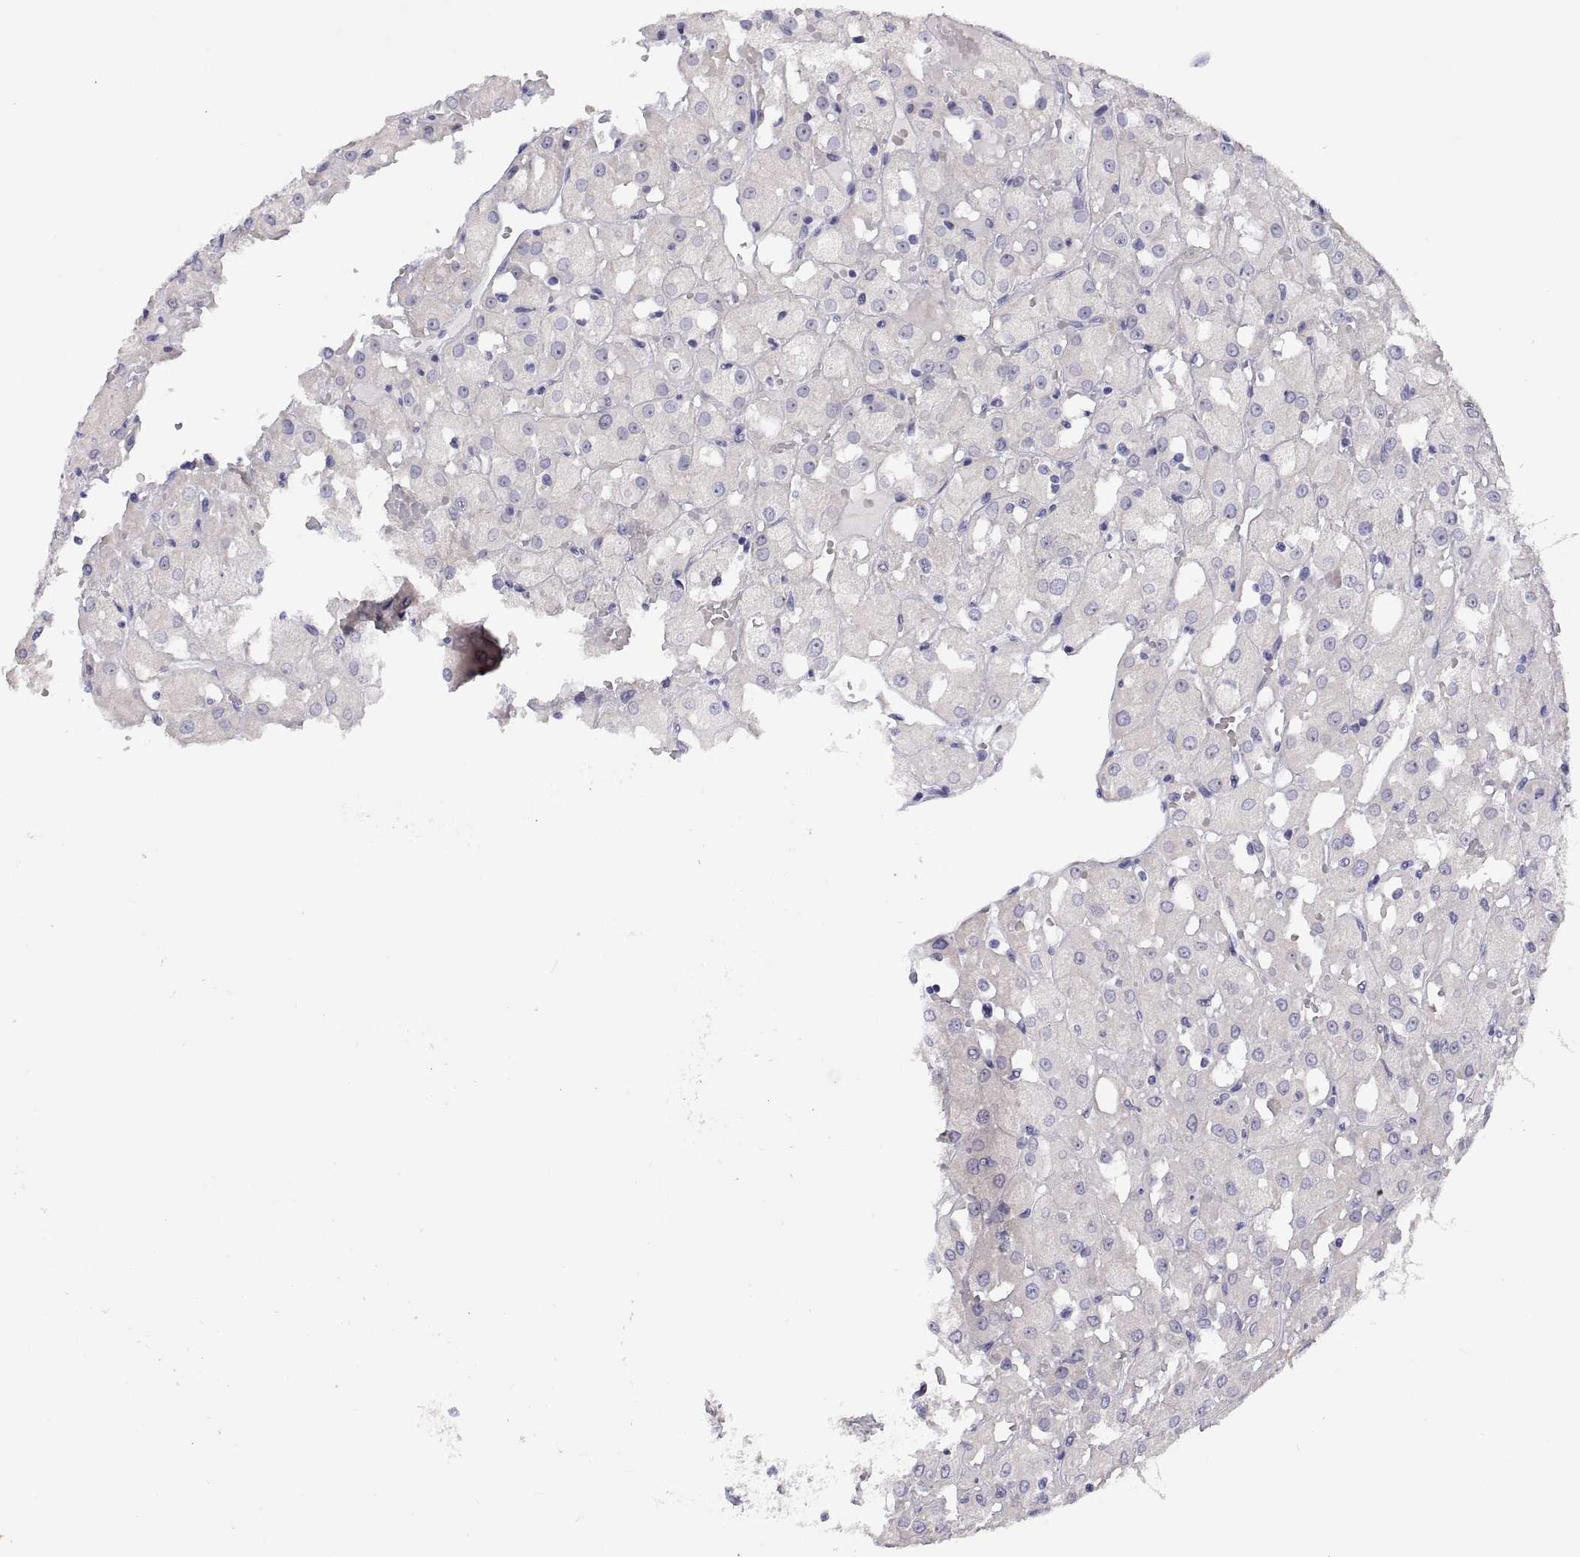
{"staining": {"intensity": "negative", "quantity": "none", "location": "none"}, "tissue": "renal cancer", "cell_type": "Tumor cells", "image_type": "cancer", "snomed": [{"axis": "morphology", "description": "Adenocarcinoma, NOS"}, {"axis": "topography", "description": "Kidney"}], "caption": "IHC image of neoplastic tissue: human renal adenocarcinoma stained with DAB (3,3'-diaminobenzidine) exhibits no significant protein staining in tumor cells.", "gene": "VSX2", "patient": {"sex": "male", "age": 72}}